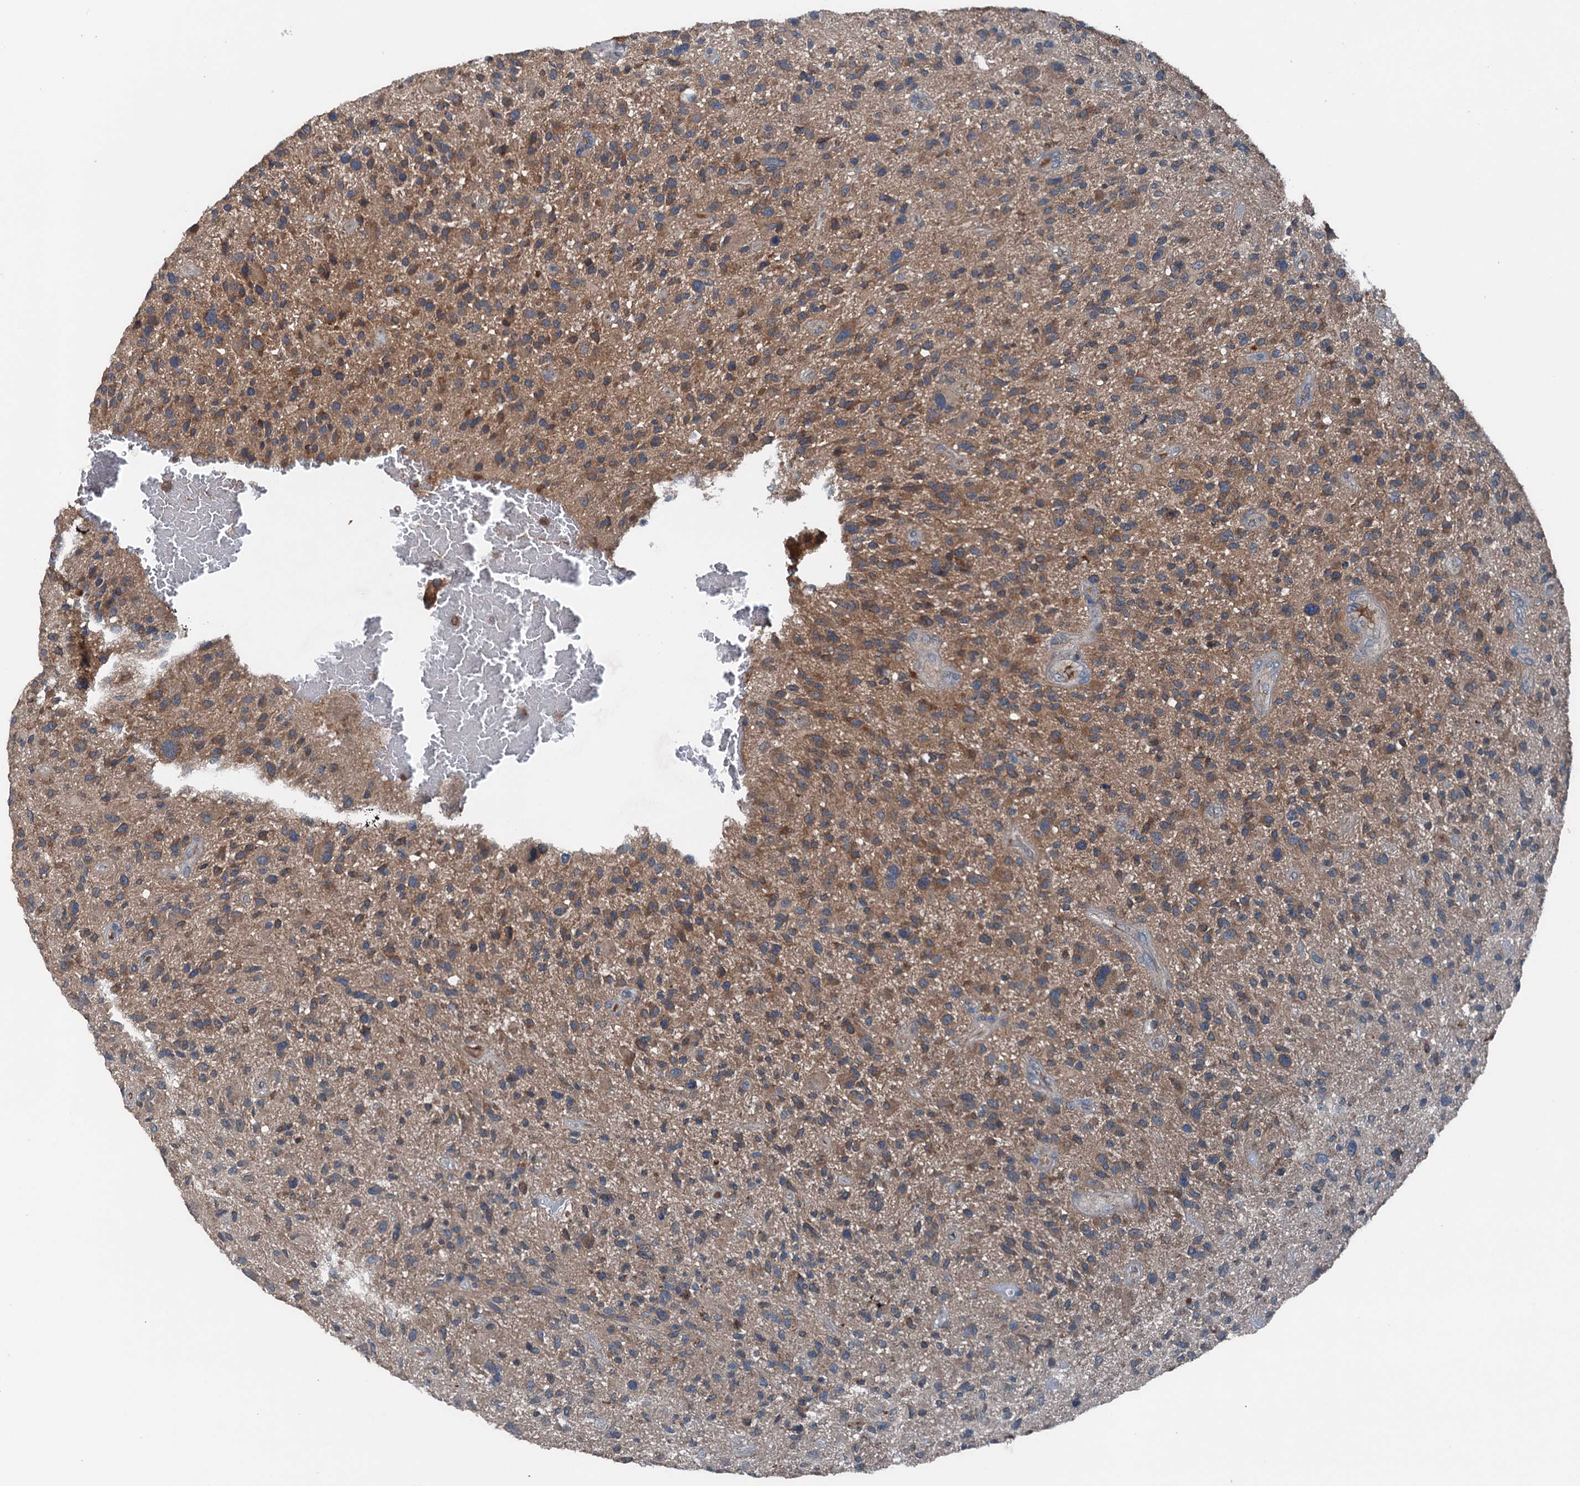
{"staining": {"intensity": "moderate", "quantity": ">75%", "location": "cytoplasmic/membranous"}, "tissue": "glioma", "cell_type": "Tumor cells", "image_type": "cancer", "snomed": [{"axis": "morphology", "description": "Glioma, malignant, High grade"}, {"axis": "topography", "description": "Brain"}], "caption": "The immunohistochemical stain highlights moderate cytoplasmic/membranous positivity in tumor cells of glioma tissue. (Stains: DAB in brown, nuclei in blue, Microscopy: brightfield microscopy at high magnification).", "gene": "PDSS1", "patient": {"sex": "male", "age": 47}}